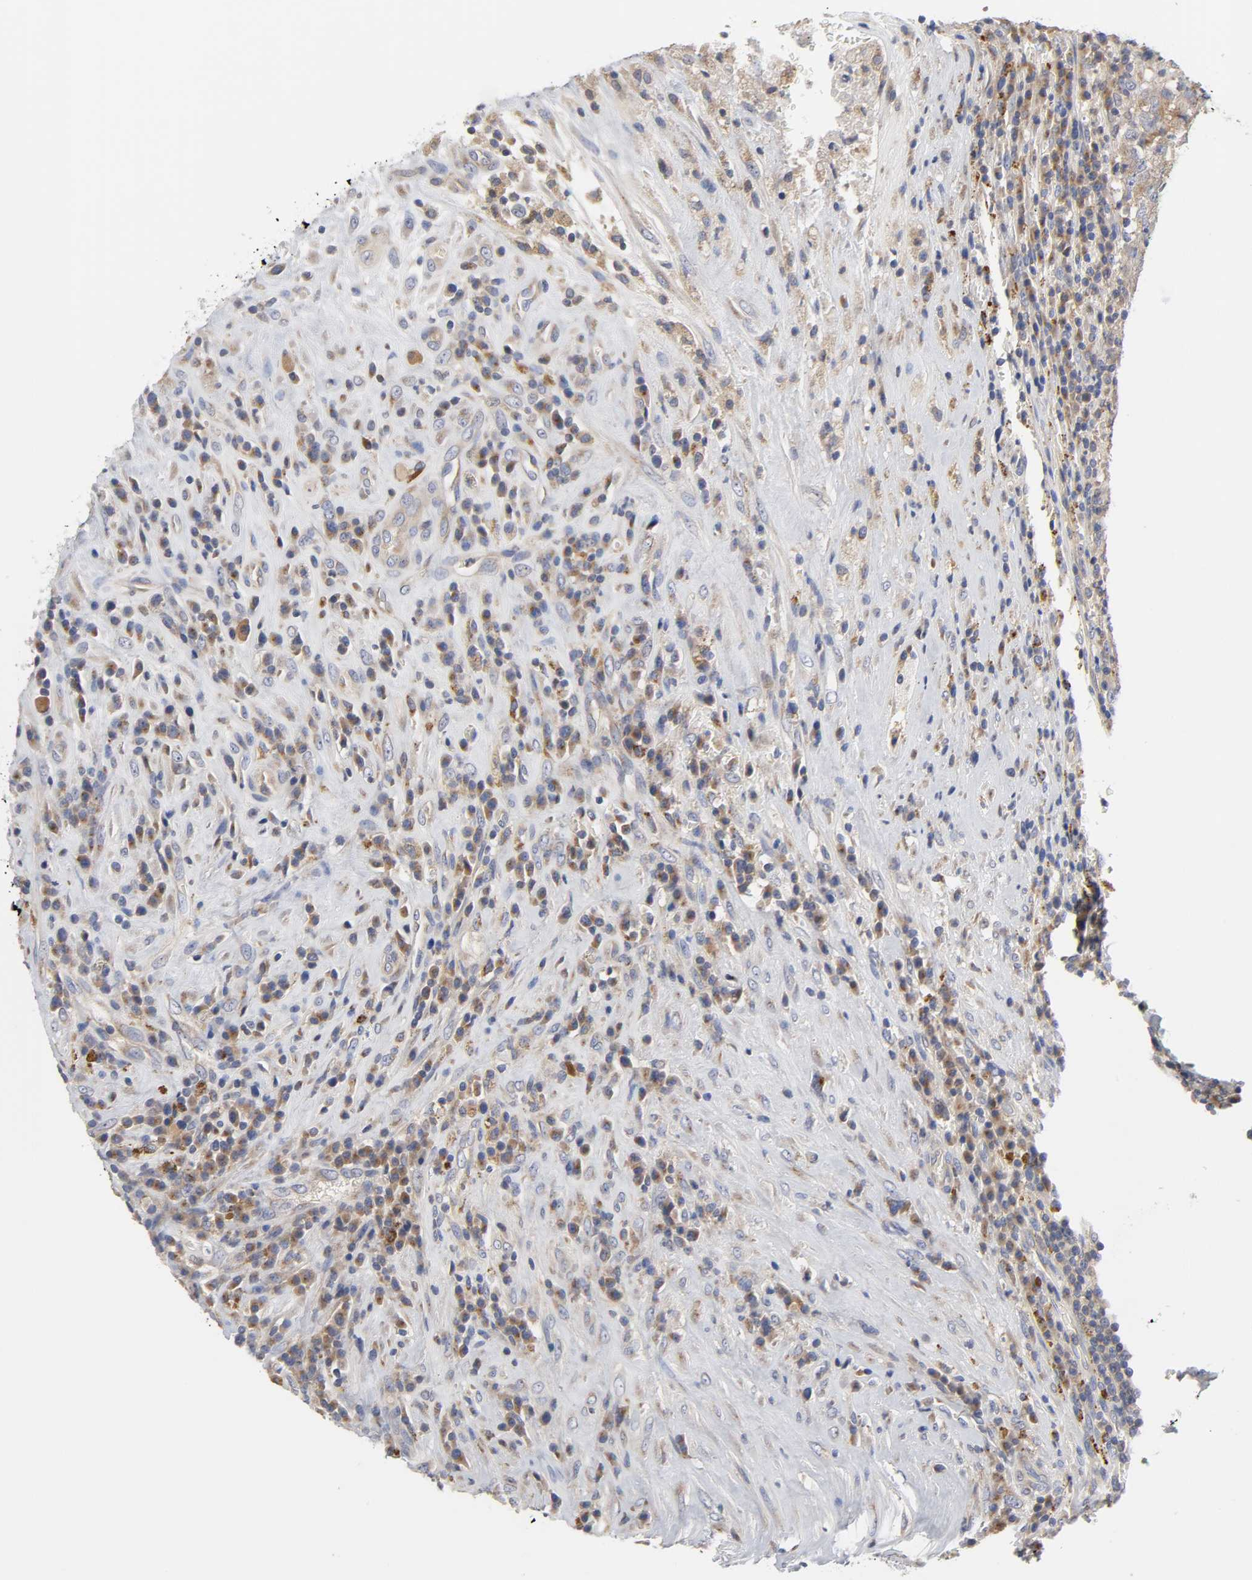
{"staining": {"intensity": "weak", "quantity": ">75%", "location": "cytoplasmic/membranous"}, "tissue": "testis cancer", "cell_type": "Tumor cells", "image_type": "cancer", "snomed": [{"axis": "morphology", "description": "Necrosis, NOS"}, {"axis": "morphology", "description": "Carcinoma, Embryonal, NOS"}, {"axis": "topography", "description": "Testis"}], "caption": "Brown immunohistochemical staining in embryonal carcinoma (testis) shows weak cytoplasmic/membranous expression in approximately >75% of tumor cells.", "gene": "C17orf75", "patient": {"sex": "male", "age": 19}}